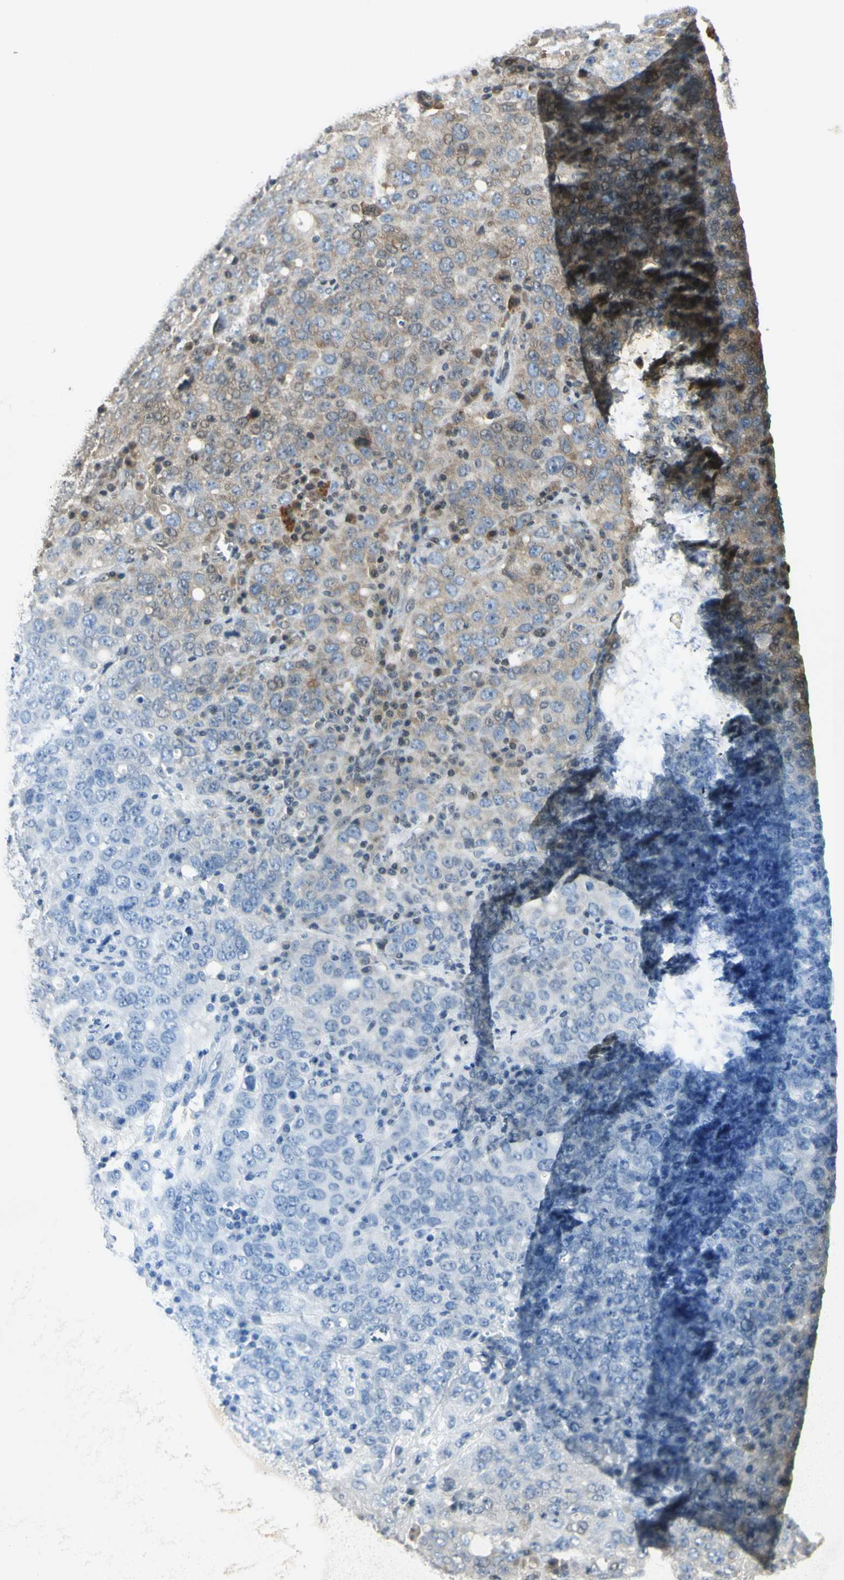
{"staining": {"intensity": "weak", "quantity": ">75%", "location": "cytoplasmic/membranous"}, "tissue": "ovarian cancer", "cell_type": "Tumor cells", "image_type": "cancer", "snomed": [{"axis": "morphology", "description": "Carcinoma, endometroid"}, {"axis": "topography", "description": "Ovary"}], "caption": "Ovarian cancer (endometroid carcinoma) stained with immunohistochemistry demonstrates weak cytoplasmic/membranous staining in approximately >75% of tumor cells. (DAB IHC with brightfield microscopy, high magnification).", "gene": "PSMD5", "patient": {"sex": "female", "age": 62}}